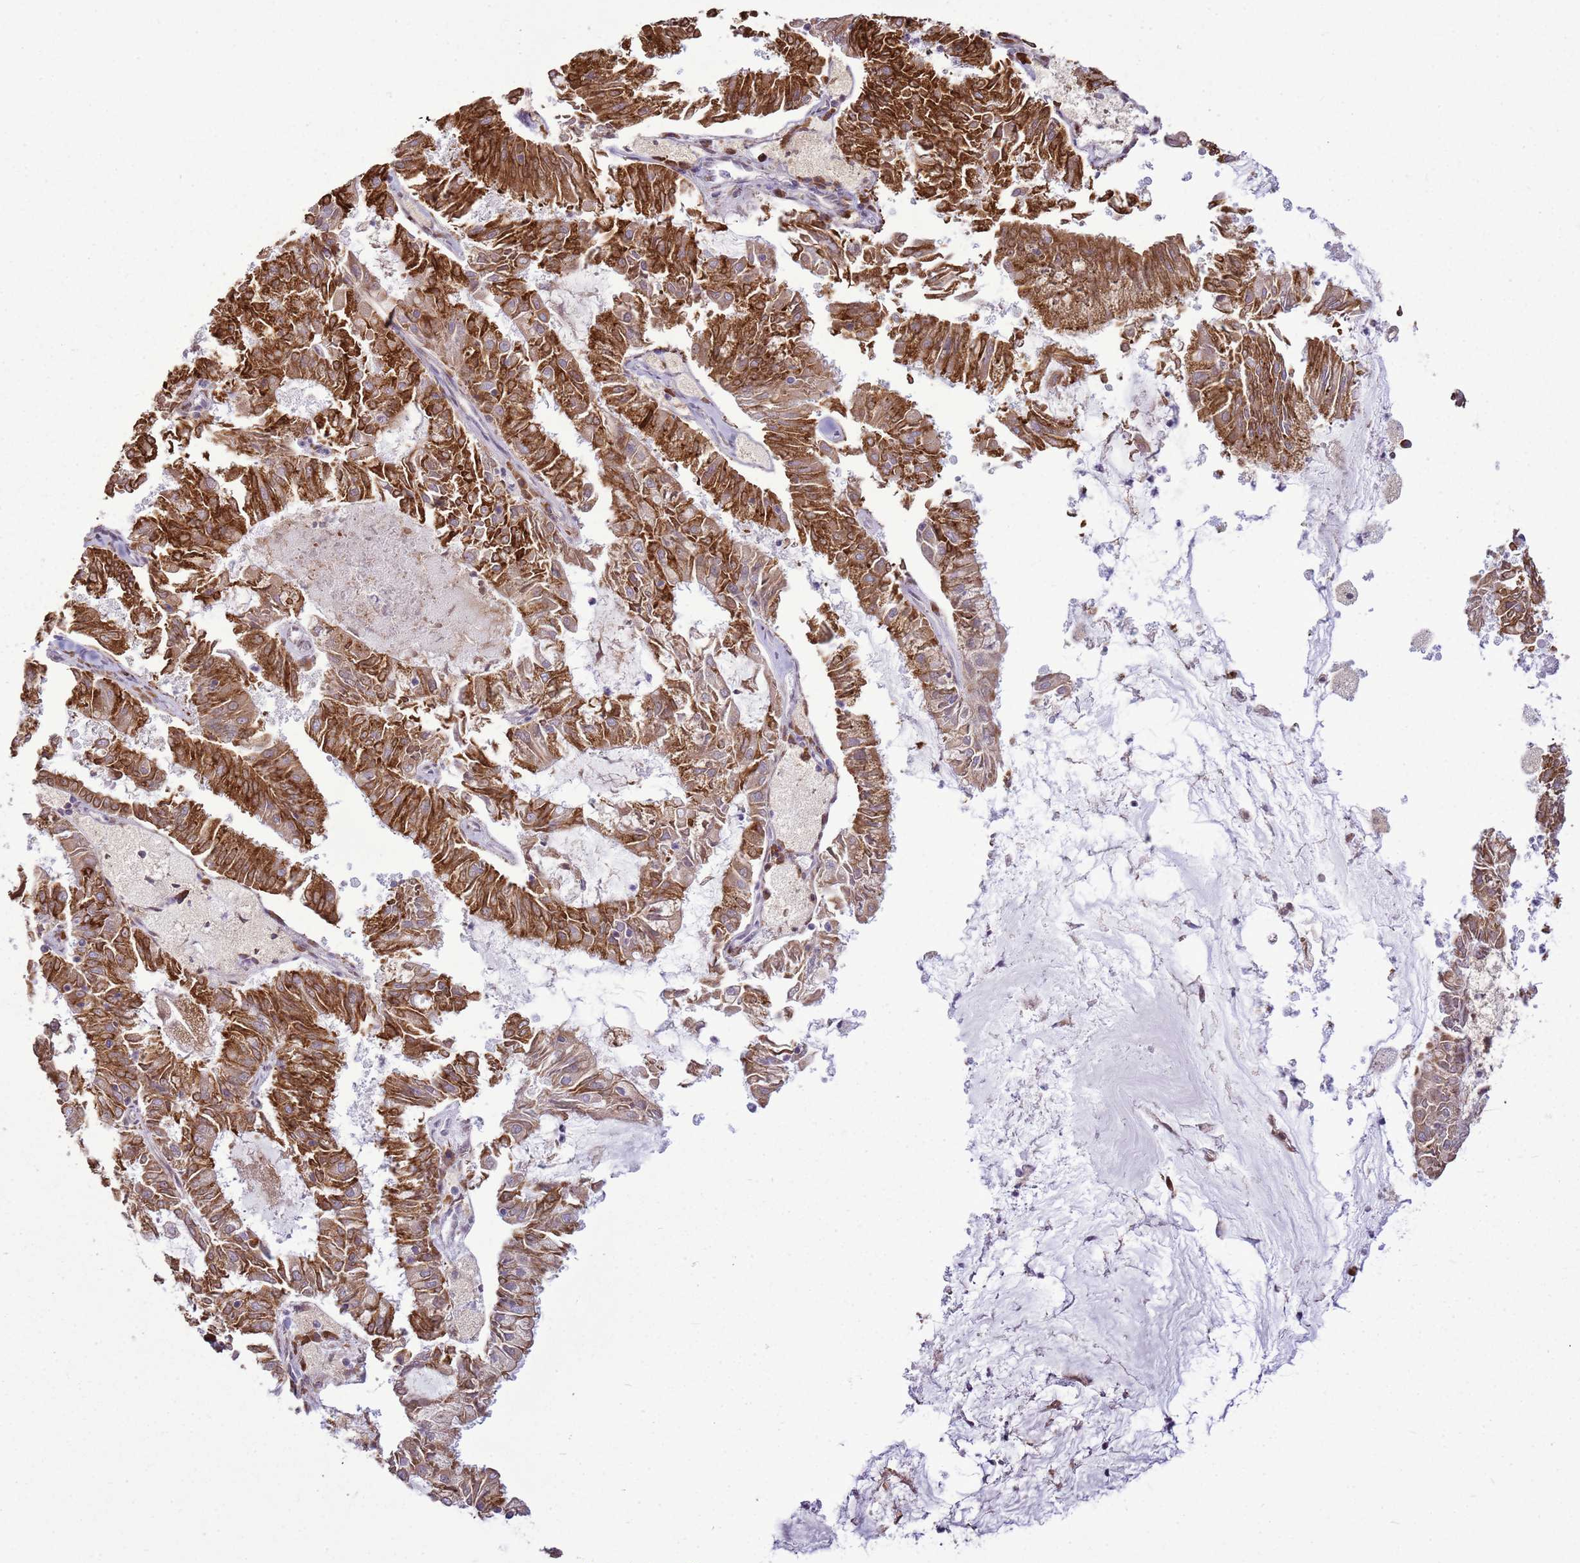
{"staining": {"intensity": "strong", "quantity": ">75%", "location": "cytoplasmic/membranous"}, "tissue": "endometrial cancer", "cell_type": "Tumor cells", "image_type": "cancer", "snomed": [{"axis": "morphology", "description": "Adenocarcinoma, NOS"}, {"axis": "topography", "description": "Endometrium"}], "caption": "DAB (3,3'-diaminobenzidine) immunohistochemical staining of endometrial cancer demonstrates strong cytoplasmic/membranous protein positivity in approximately >75% of tumor cells. (IHC, brightfield microscopy, high magnification).", "gene": "TMED10", "patient": {"sex": "female", "age": 57}}